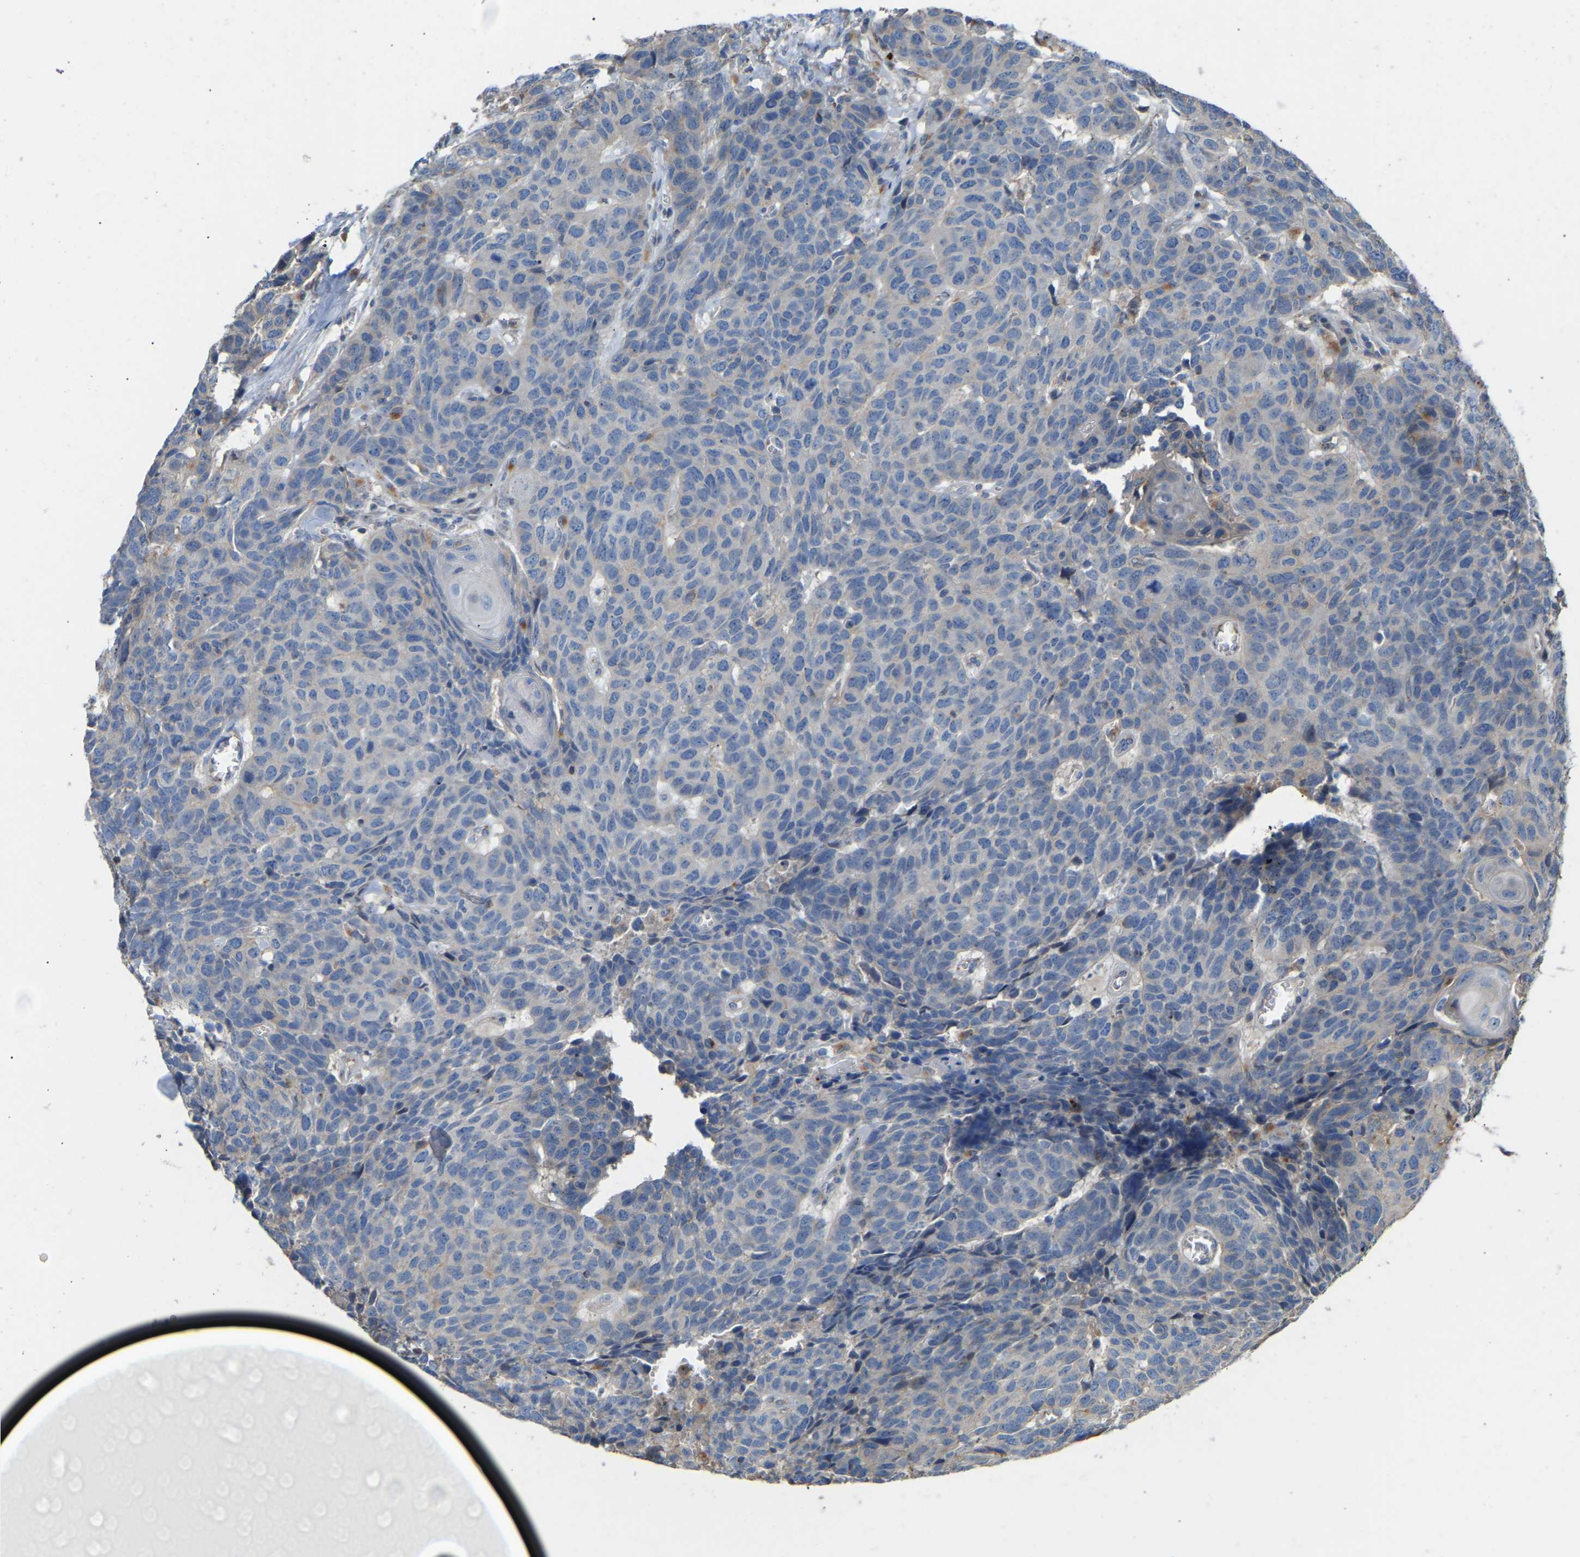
{"staining": {"intensity": "negative", "quantity": "none", "location": "none"}, "tissue": "head and neck cancer", "cell_type": "Tumor cells", "image_type": "cancer", "snomed": [{"axis": "morphology", "description": "Squamous cell carcinoma, NOS"}, {"axis": "topography", "description": "Head-Neck"}], "caption": "A high-resolution histopathology image shows immunohistochemistry (IHC) staining of head and neck cancer, which exhibits no significant positivity in tumor cells.", "gene": "RGP1", "patient": {"sex": "male", "age": 66}}